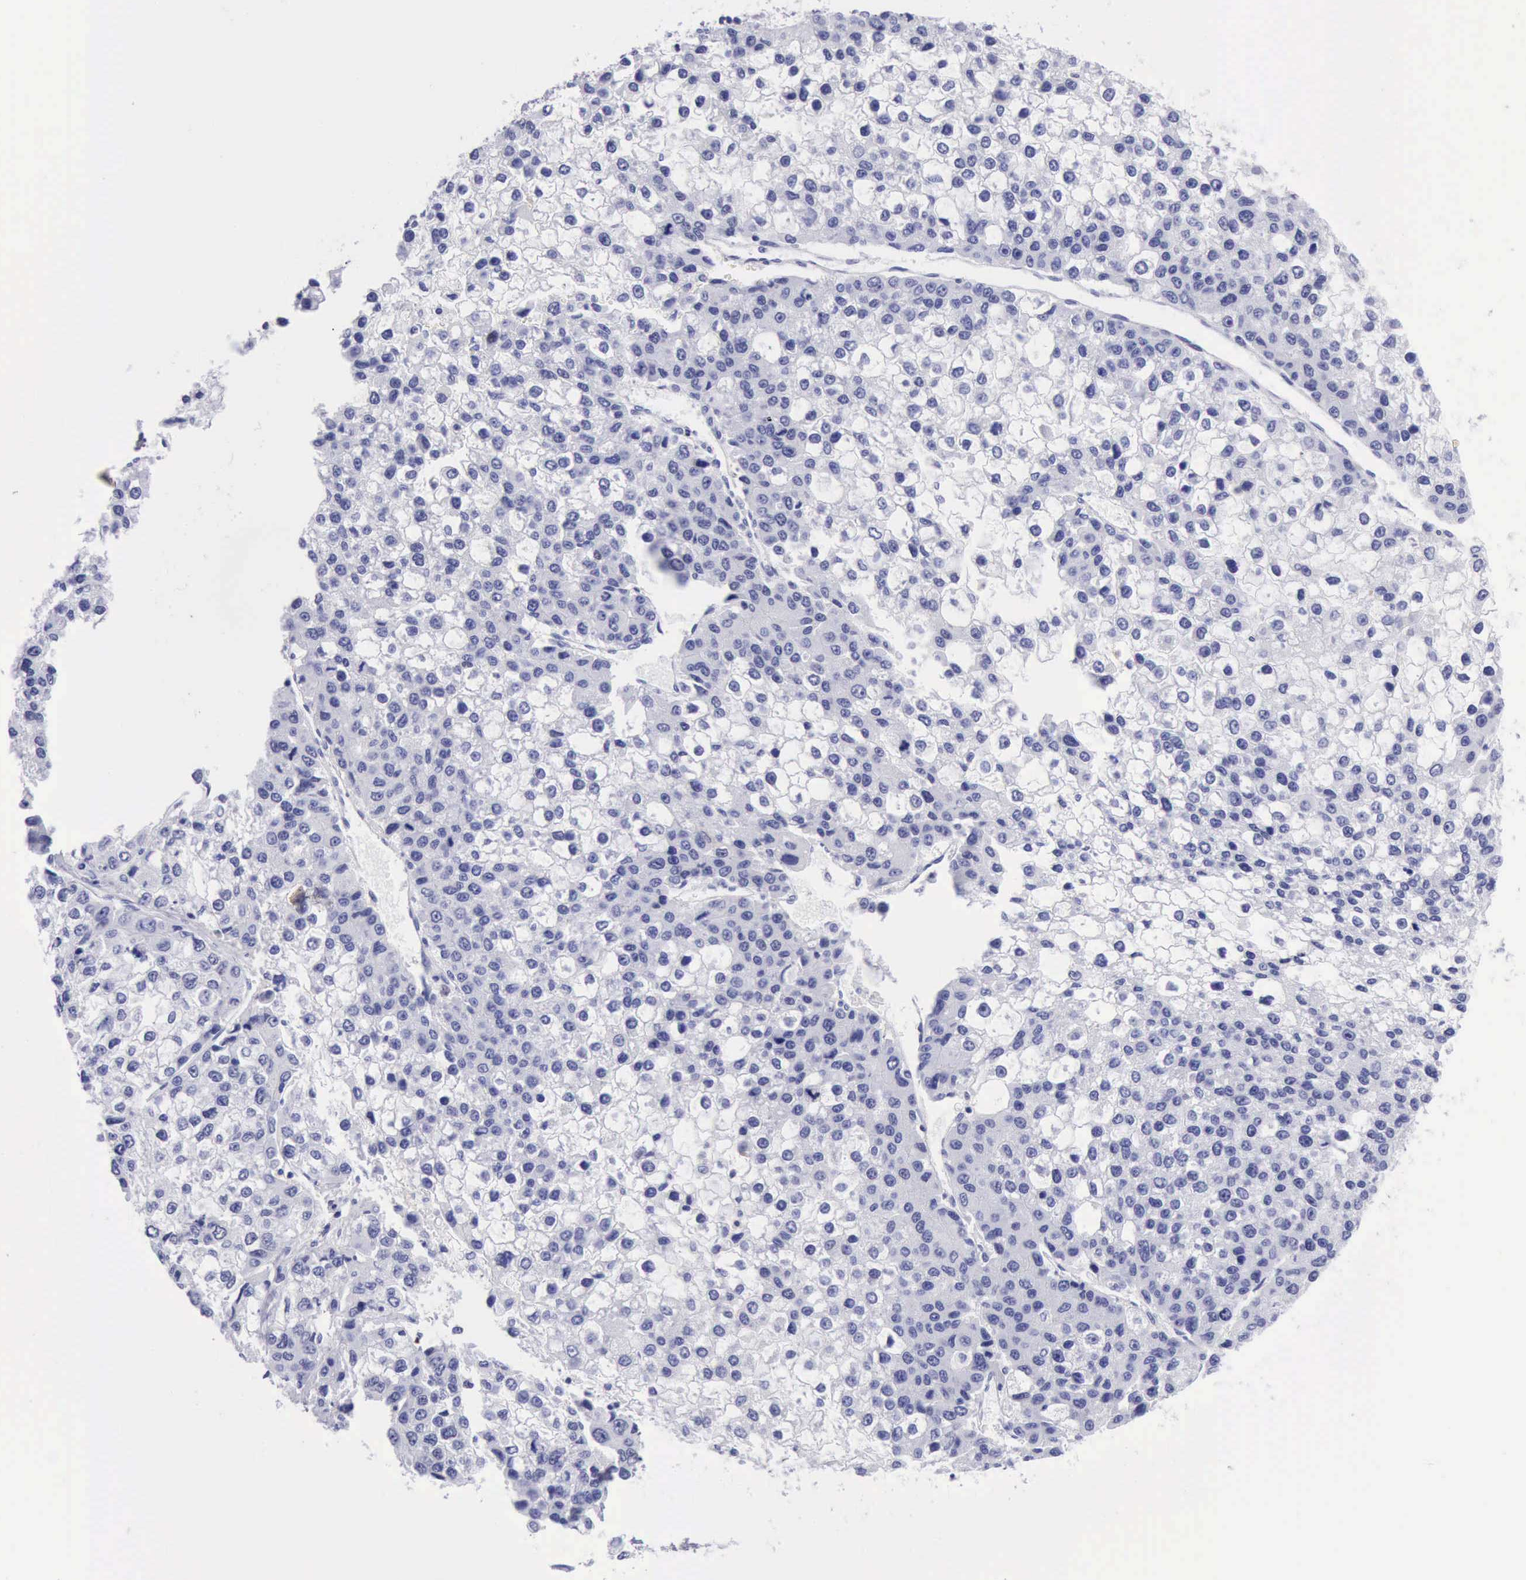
{"staining": {"intensity": "negative", "quantity": "none", "location": "none"}, "tissue": "liver cancer", "cell_type": "Tumor cells", "image_type": "cancer", "snomed": [{"axis": "morphology", "description": "Carcinoma, Hepatocellular, NOS"}, {"axis": "topography", "description": "Liver"}], "caption": "This photomicrograph is of hepatocellular carcinoma (liver) stained with IHC to label a protein in brown with the nuclei are counter-stained blue. There is no staining in tumor cells.", "gene": "MCM2", "patient": {"sex": "female", "age": 66}}